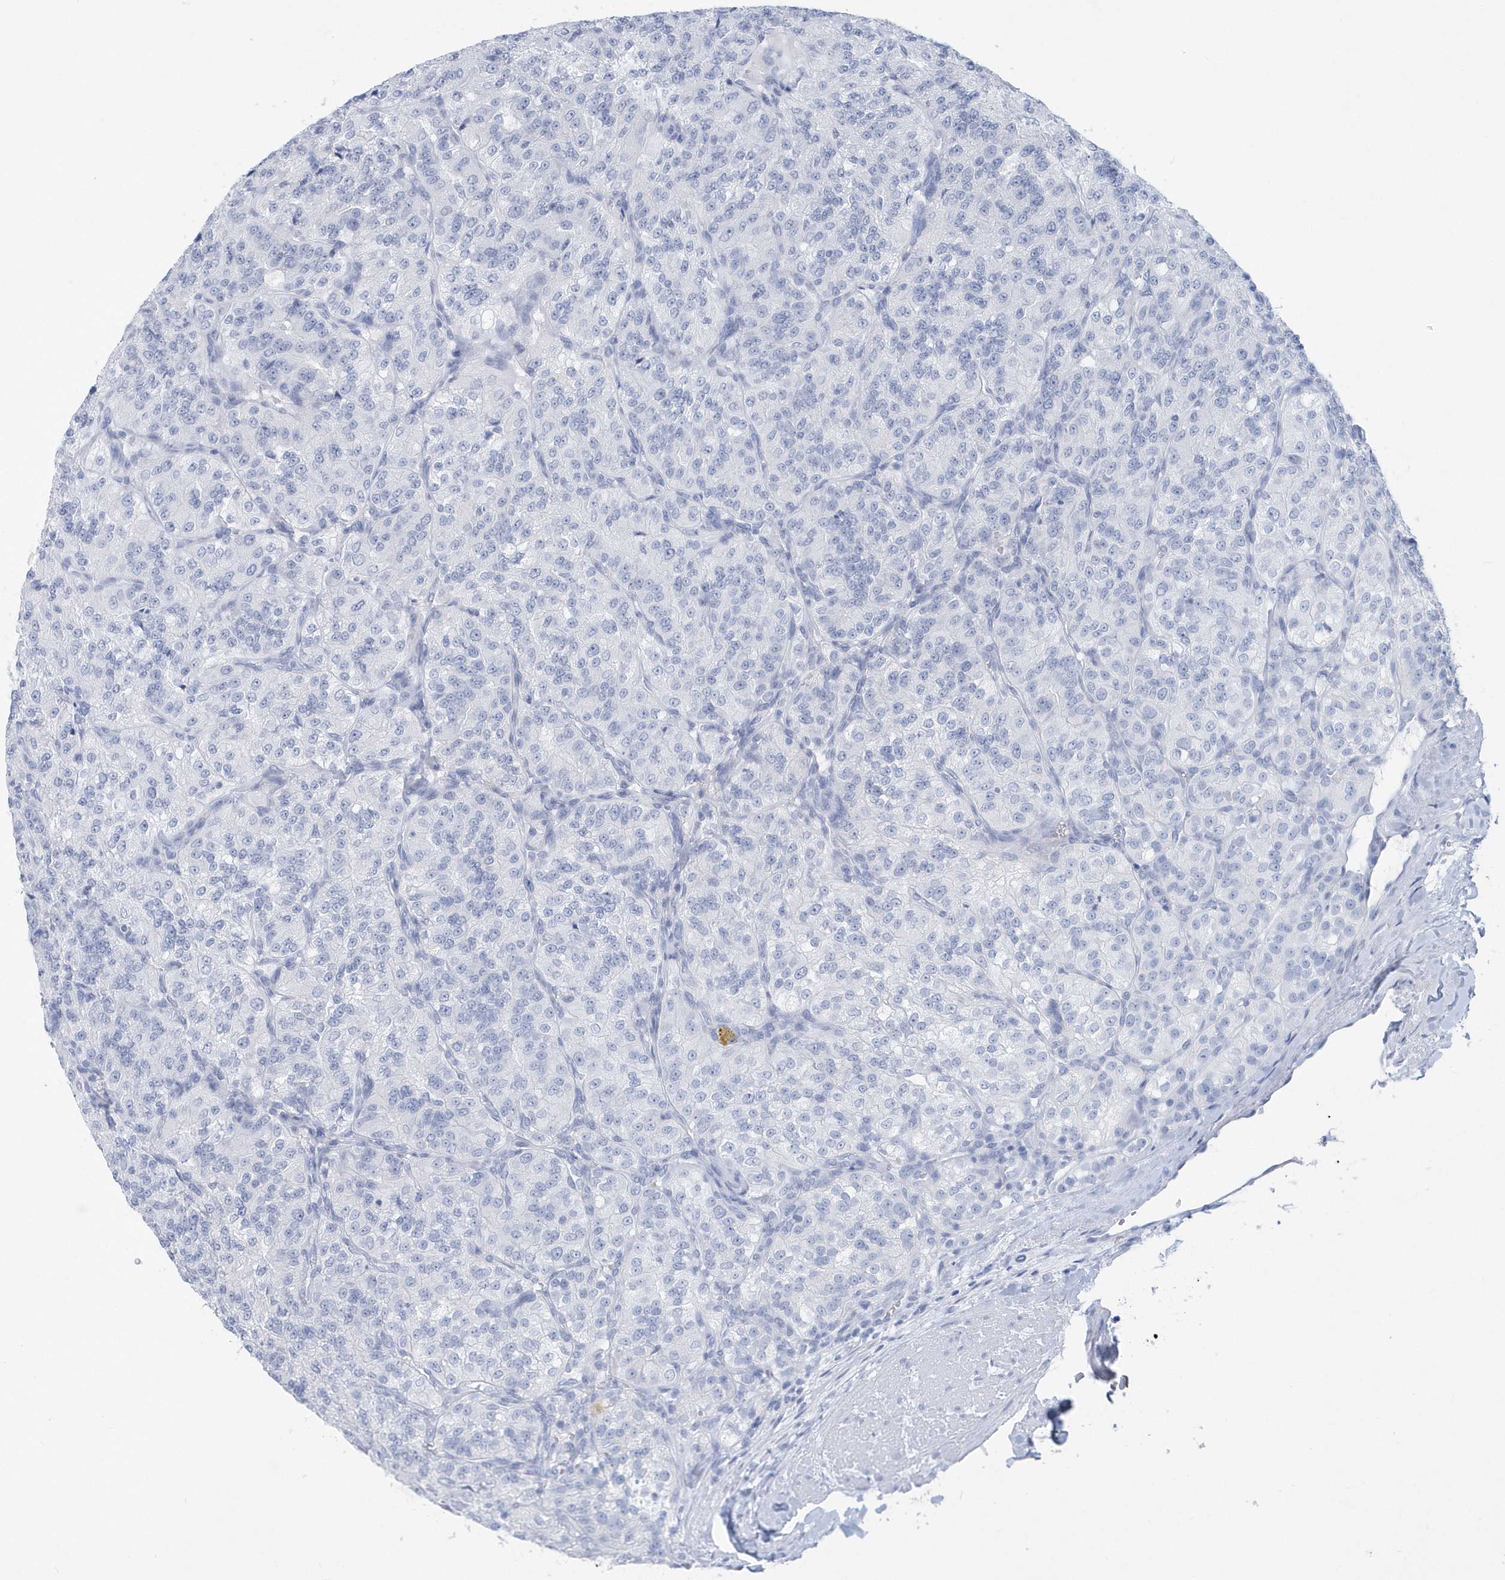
{"staining": {"intensity": "negative", "quantity": "none", "location": "none"}, "tissue": "renal cancer", "cell_type": "Tumor cells", "image_type": "cancer", "snomed": [{"axis": "morphology", "description": "Adenocarcinoma, NOS"}, {"axis": "topography", "description": "Kidney"}], "caption": "The micrograph demonstrates no significant staining in tumor cells of adenocarcinoma (renal).", "gene": "PTPRO", "patient": {"sex": "female", "age": 63}}